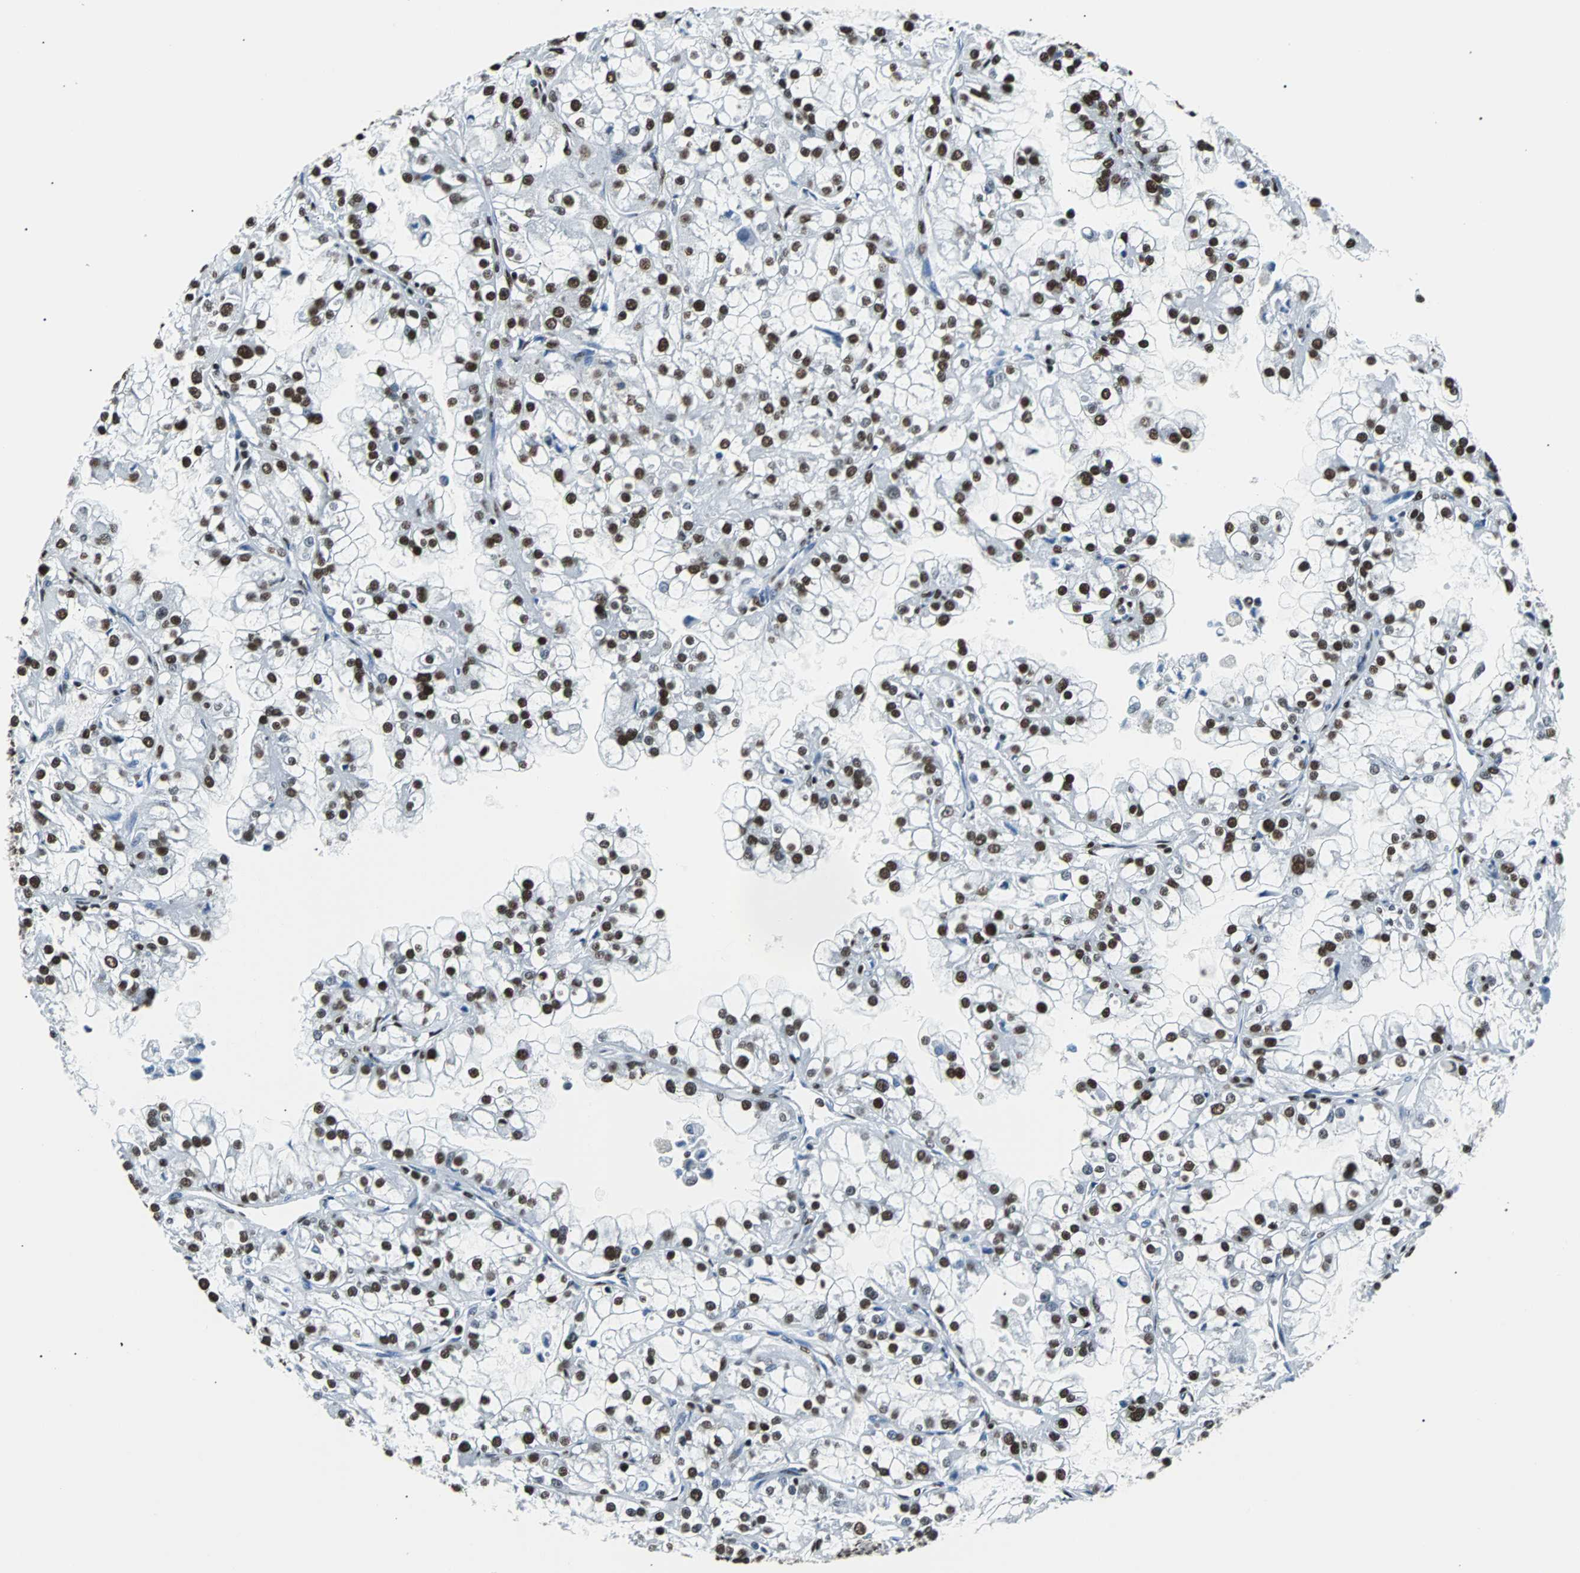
{"staining": {"intensity": "strong", "quantity": ">75%", "location": "nuclear"}, "tissue": "renal cancer", "cell_type": "Tumor cells", "image_type": "cancer", "snomed": [{"axis": "morphology", "description": "Adenocarcinoma, NOS"}, {"axis": "topography", "description": "Kidney"}], "caption": "Immunohistochemistry (IHC) image of renal cancer stained for a protein (brown), which displays high levels of strong nuclear staining in approximately >75% of tumor cells.", "gene": "FUBP1", "patient": {"sex": "female", "age": 52}}